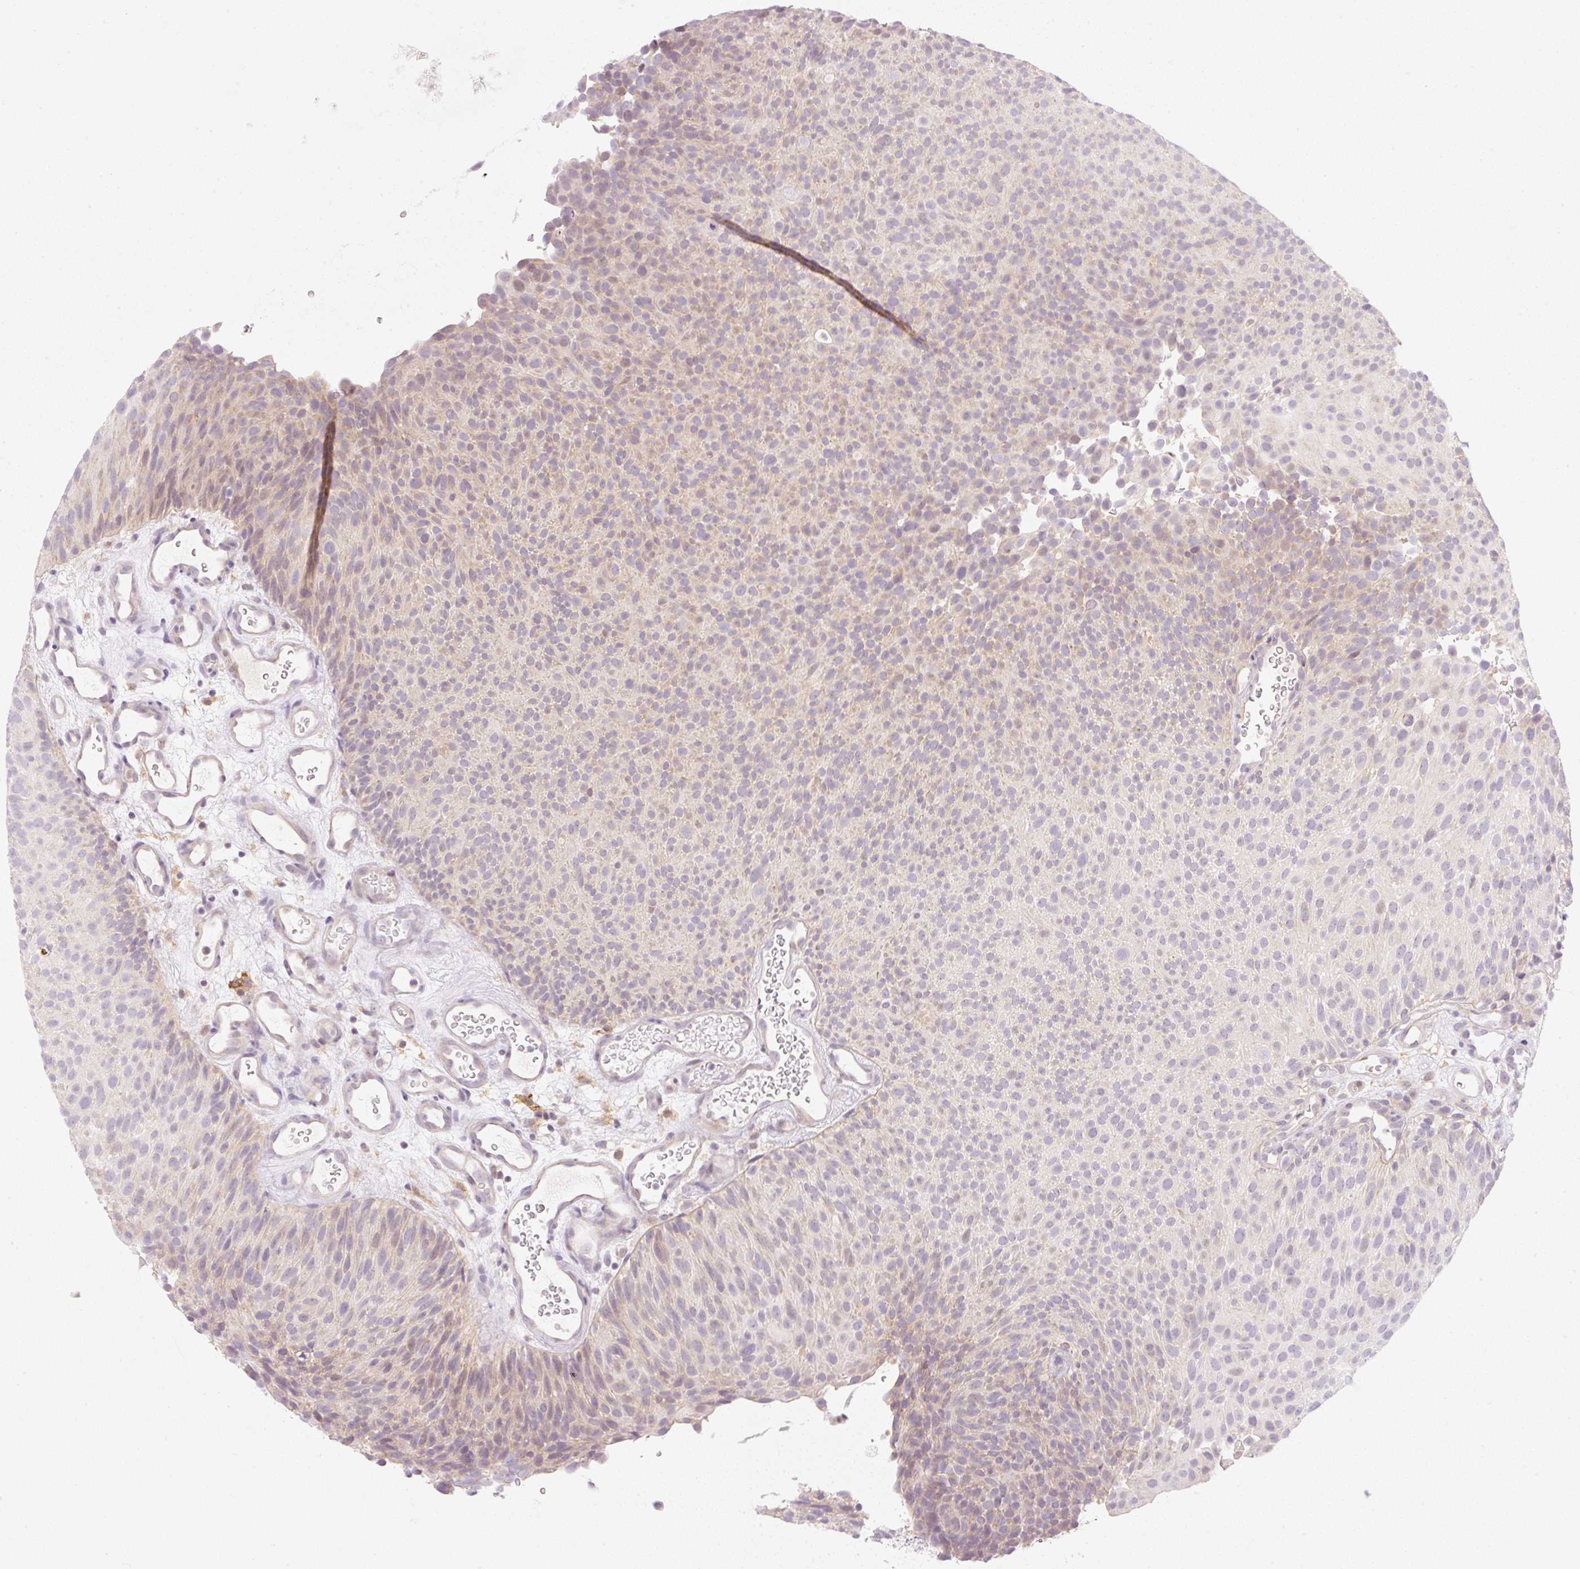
{"staining": {"intensity": "weak", "quantity": "<25%", "location": "cytoplasmic/membranous"}, "tissue": "urothelial cancer", "cell_type": "Tumor cells", "image_type": "cancer", "snomed": [{"axis": "morphology", "description": "Urothelial carcinoma, Low grade"}, {"axis": "topography", "description": "Urinary bladder"}], "caption": "The micrograph exhibits no significant positivity in tumor cells of low-grade urothelial carcinoma. Brightfield microscopy of immunohistochemistry (IHC) stained with DAB (brown) and hematoxylin (blue), captured at high magnification.", "gene": "OMA1", "patient": {"sex": "male", "age": 78}}